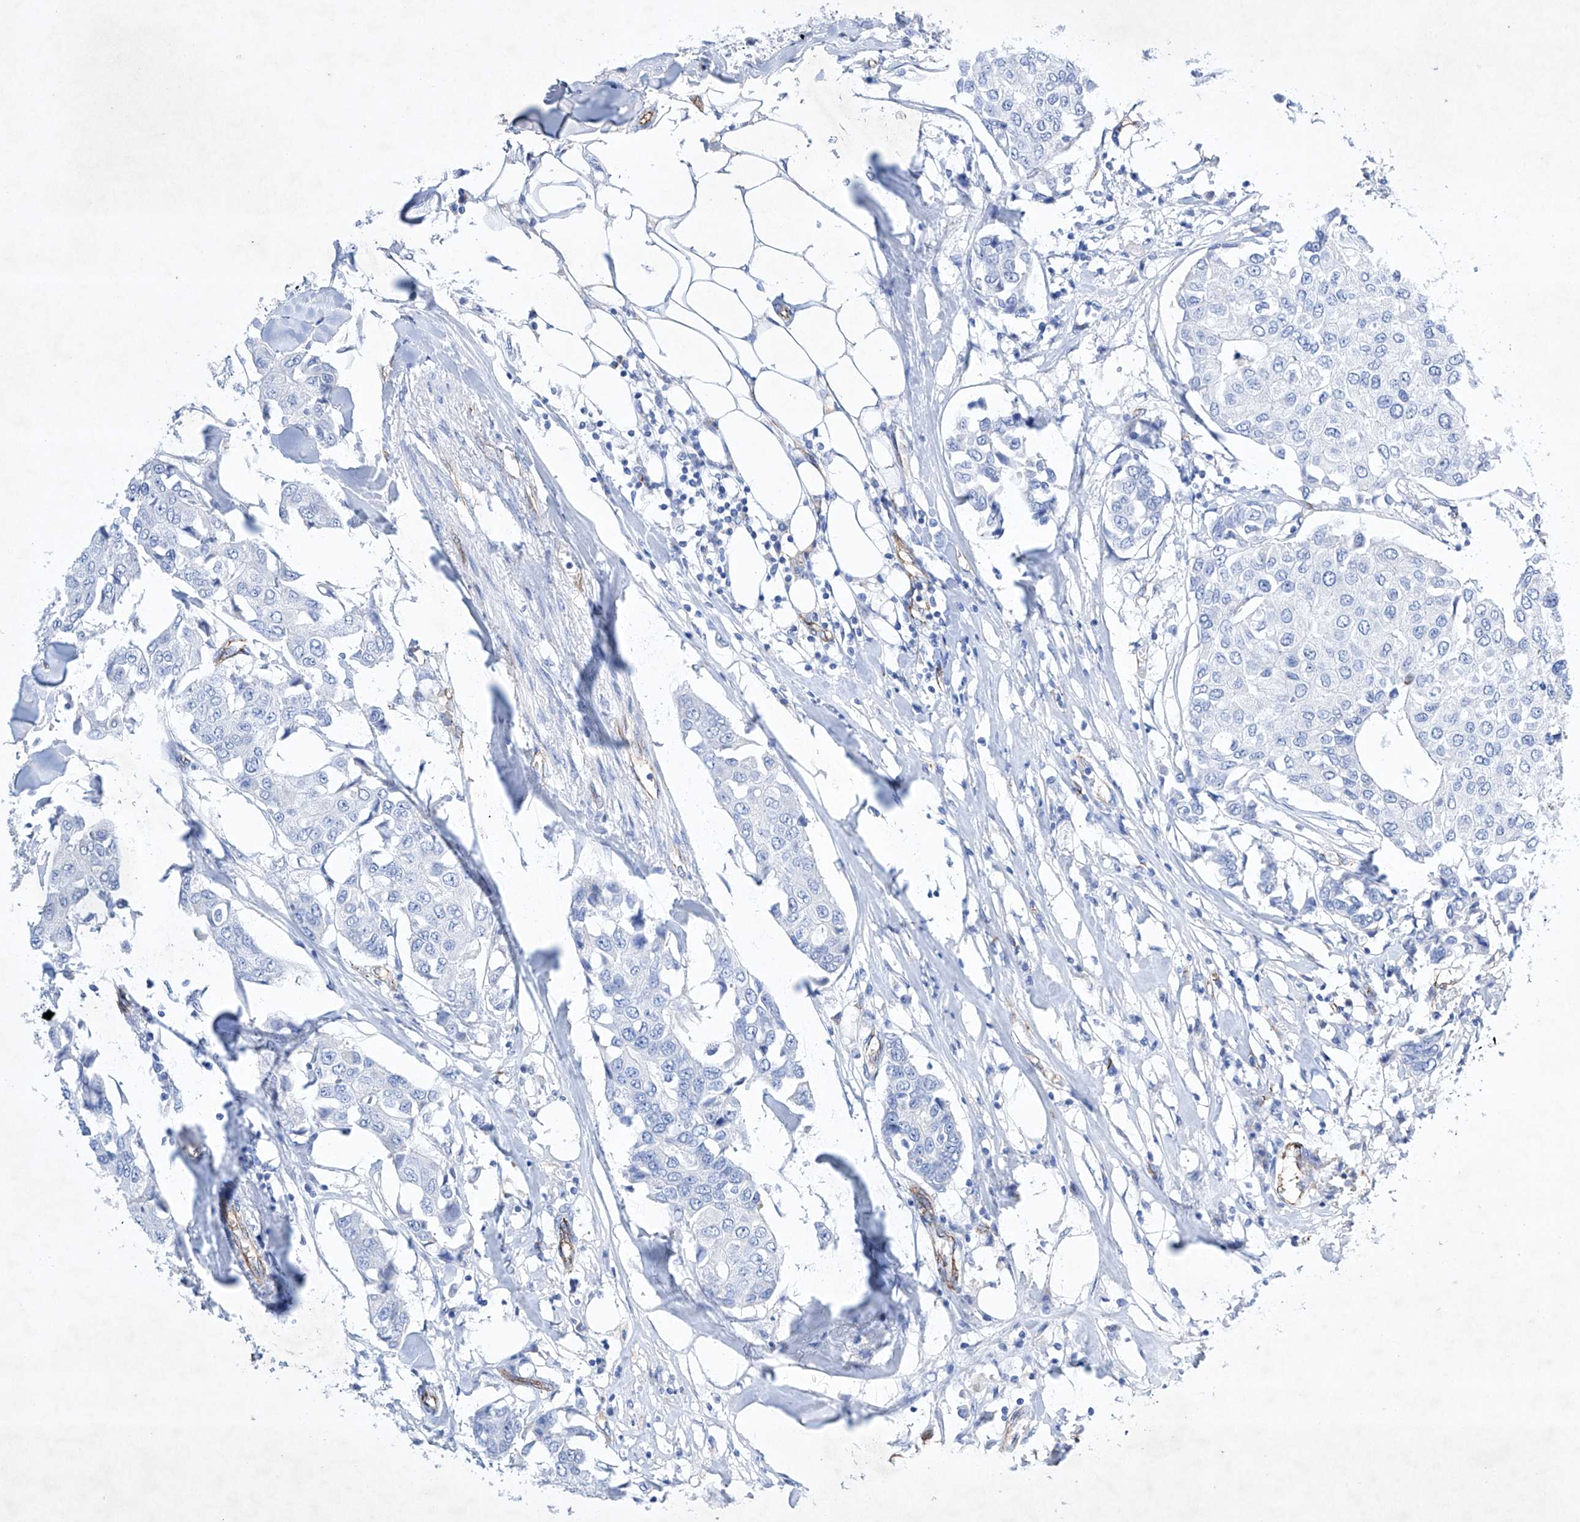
{"staining": {"intensity": "negative", "quantity": "none", "location": "none"}, "tissue": "breast cancer", "cell_type": "Tumor cells", "image_type": "cancer", "snomed": [{"axis": "morphology", "description": "Duct carcinoma"}, {"axis": "topography", "description": "Breast"}], "caption": "Infiltrating ductal carcinoma (breast) was stained to show a protein in brown. There is no significant staining in tumor cells.", "gene": "ETV7", "patient": {"sex": "female", "age": 80}}